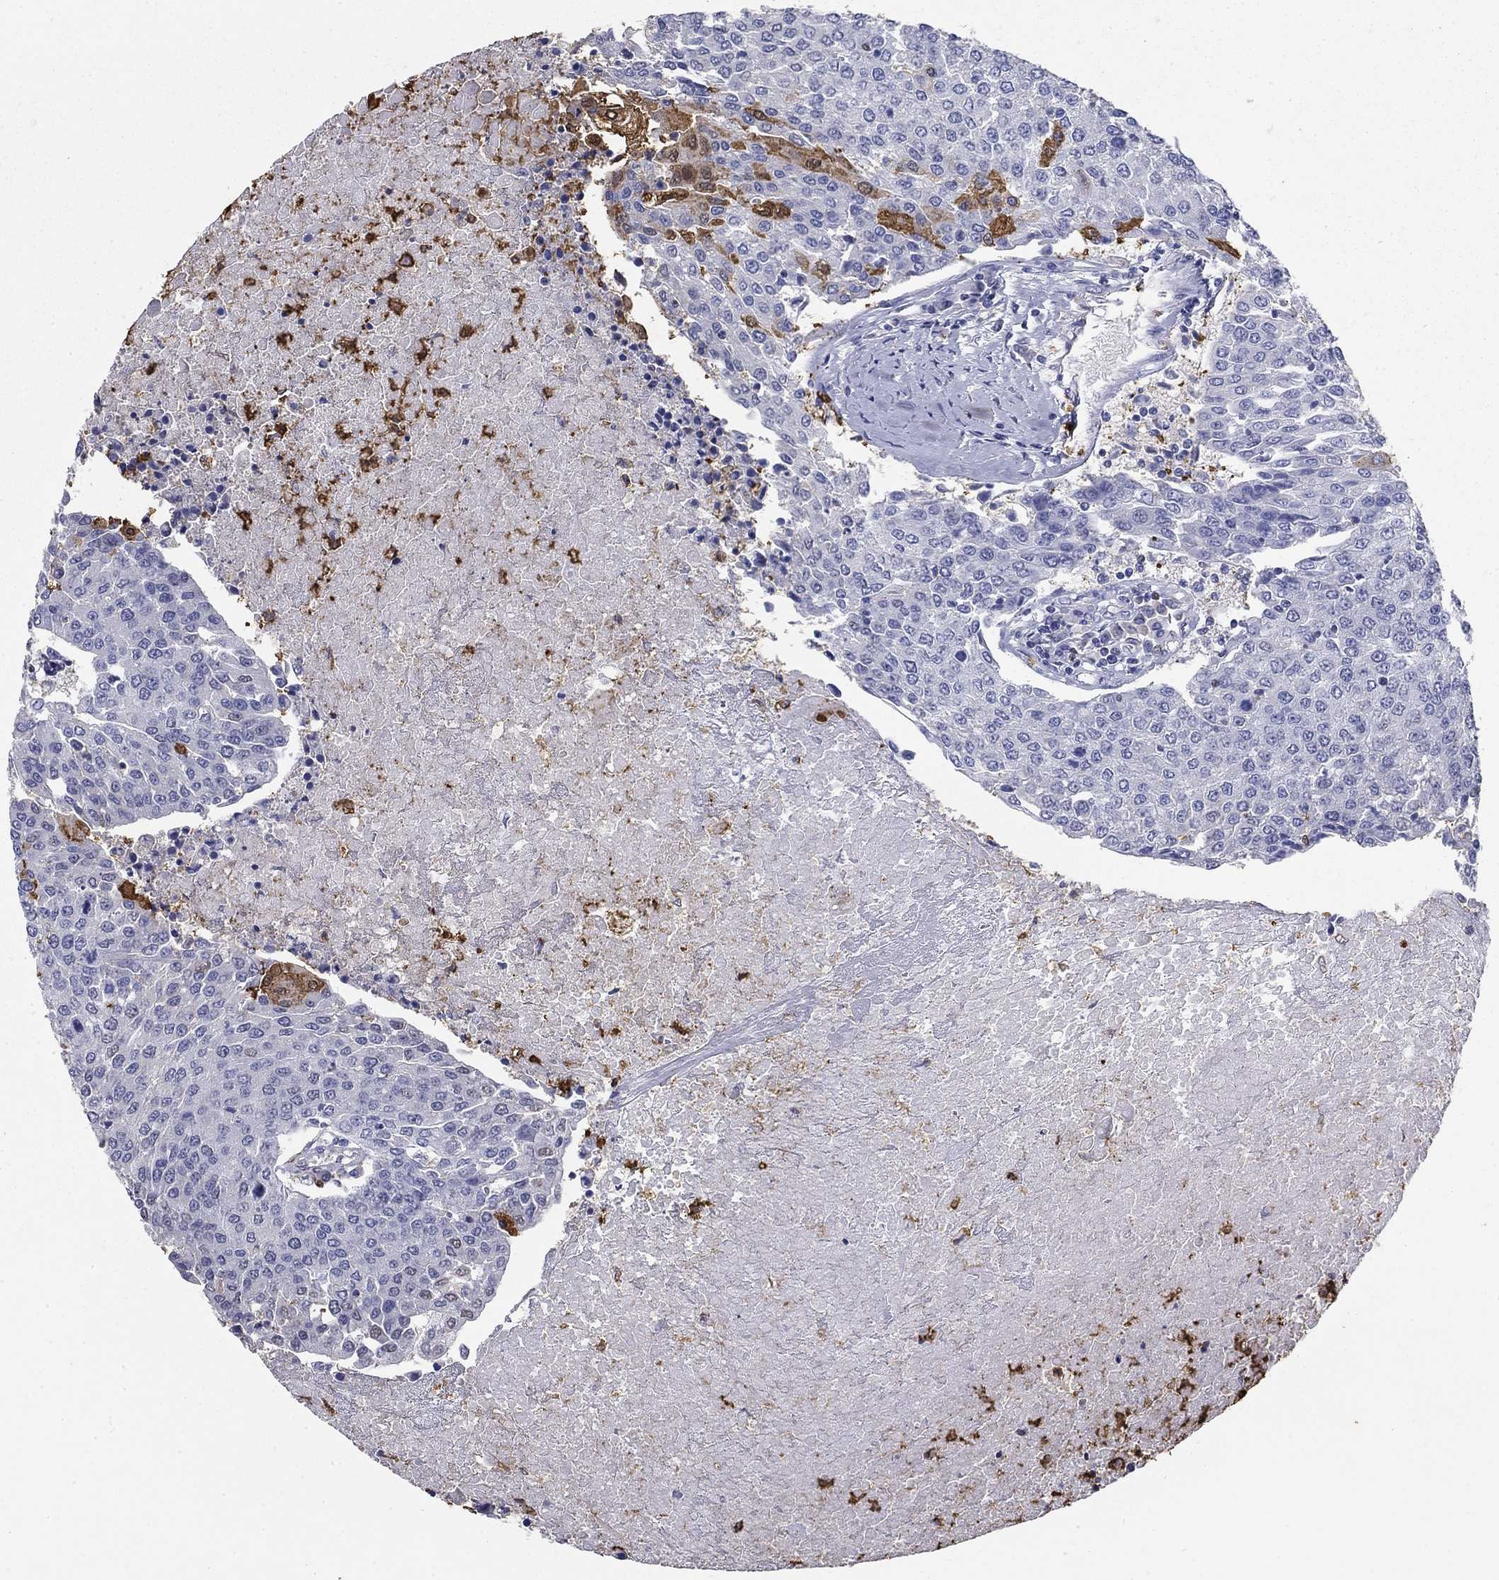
{"staining": {"intensity": "moderate", "quantity": "<25%", "location": "cytoplasmic/membranous"}, "tissue": "urothelial cancer", "cell_type": "Tumor cells", "image_type": "cancer", "snomed": [{"axis": "morphology", "description": "Urothelial carcinoma, High grade"}, {"axis": "topography", "description": "Urinary bladder"}], "caption": "An immunohistochemistry micrograph of neoplastic tissue is shown. Protein staining in brown labels moderate cytoplasmic/membranous positivity in urothelial carcinoma (high-grade) within tumor cells.", "gene": "IGSF8", "patient": {"sex": "female", "age": 85}}